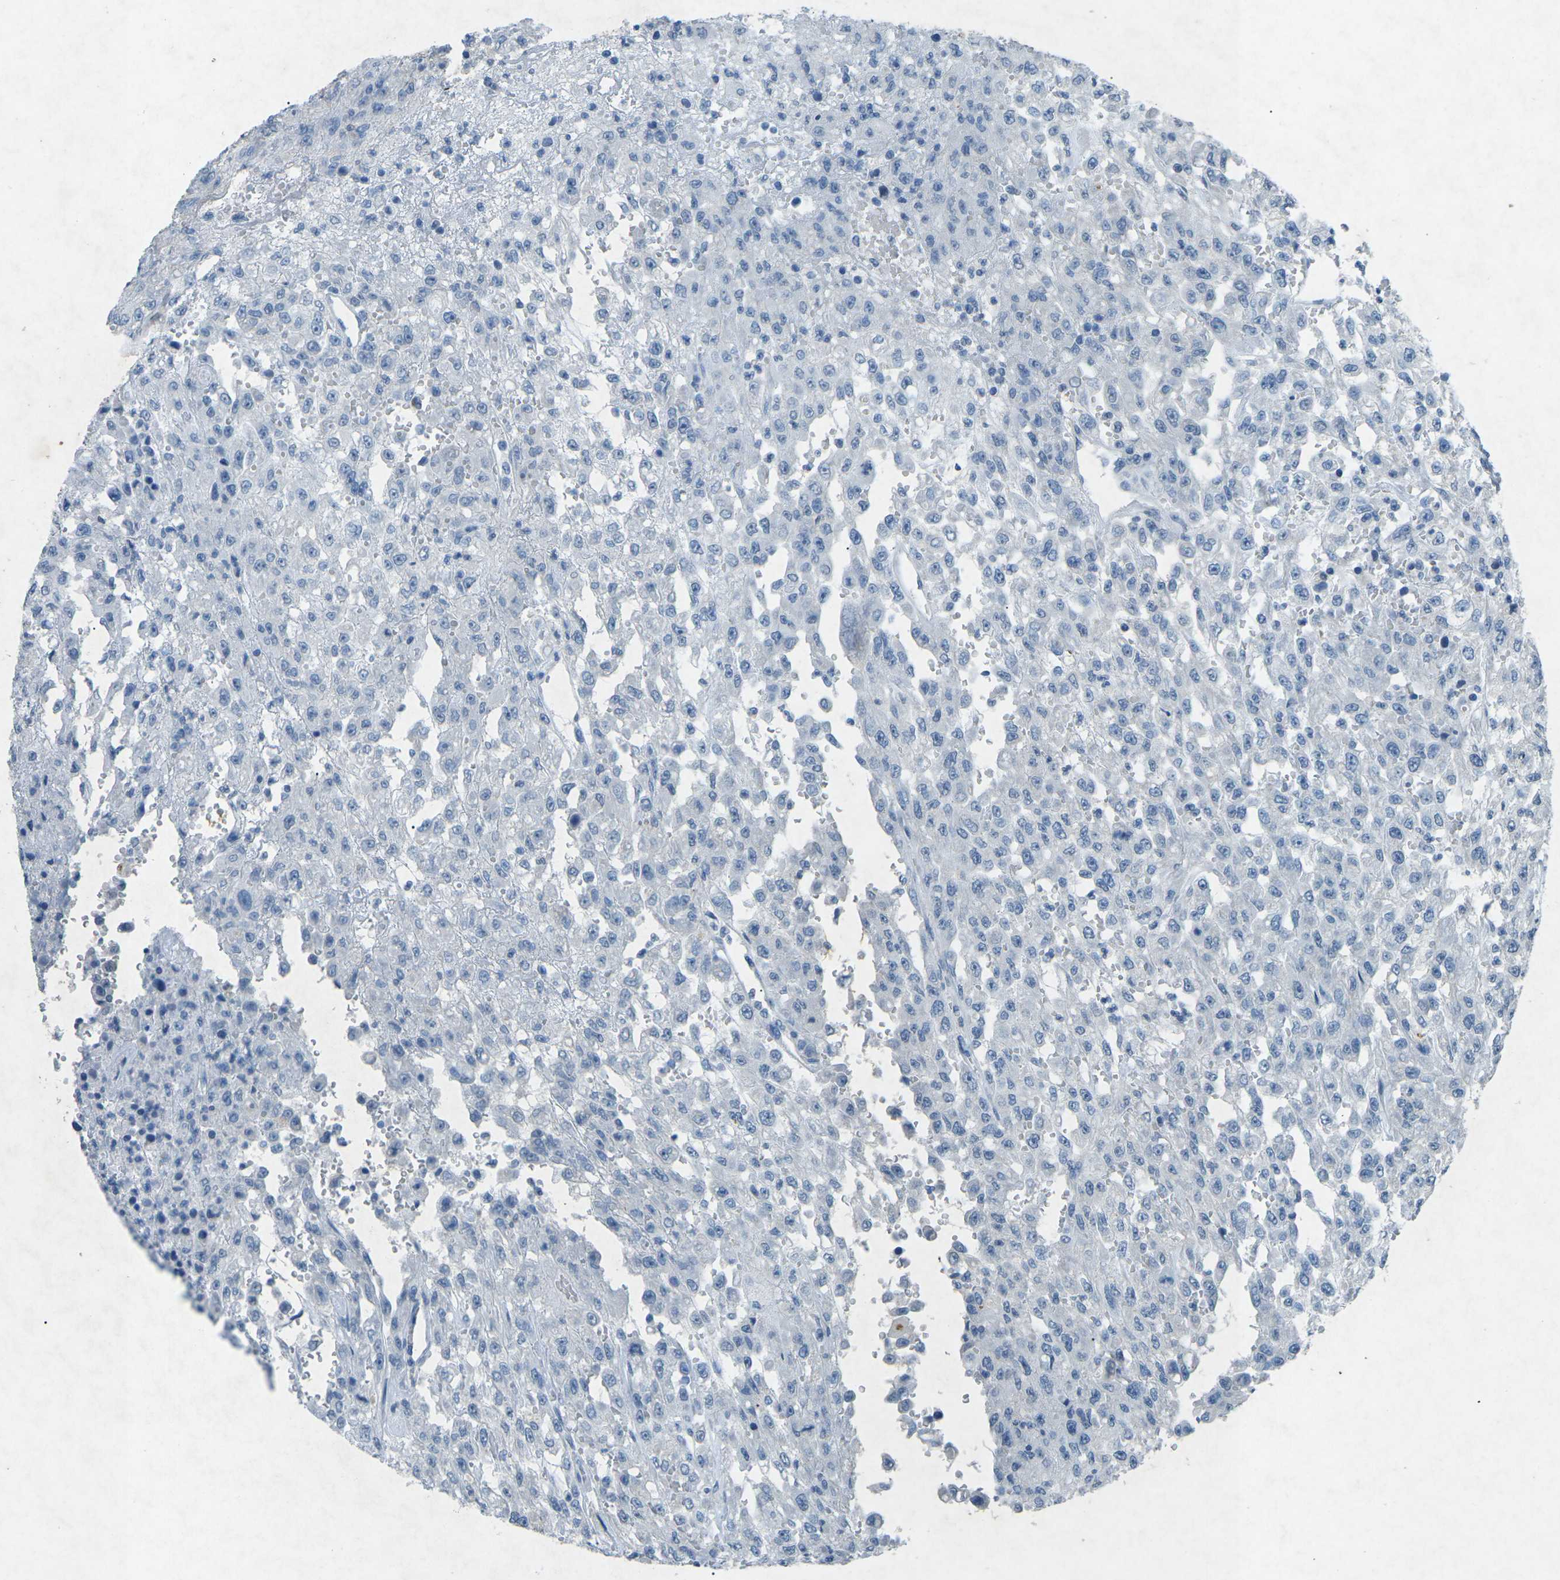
{"staining": {"intensity": "negative", "quantity": "none", "location": "none"}, "tissue": "urothelial cancer", "cell_type": "Tumor cells", "image_type": "cancer", "snomed": [{"axis": "morphology", "description": "Urothelial carcinoma, High grade"}, {"axis": "topography", "description": "Urinary bladder"}], "caption": "Urothelial cancer stained for a protein using immunohistochemistry reveals no staining tumor cells.", "gene": "A1BG", "patient": {"sex": "male", "age": 46}}